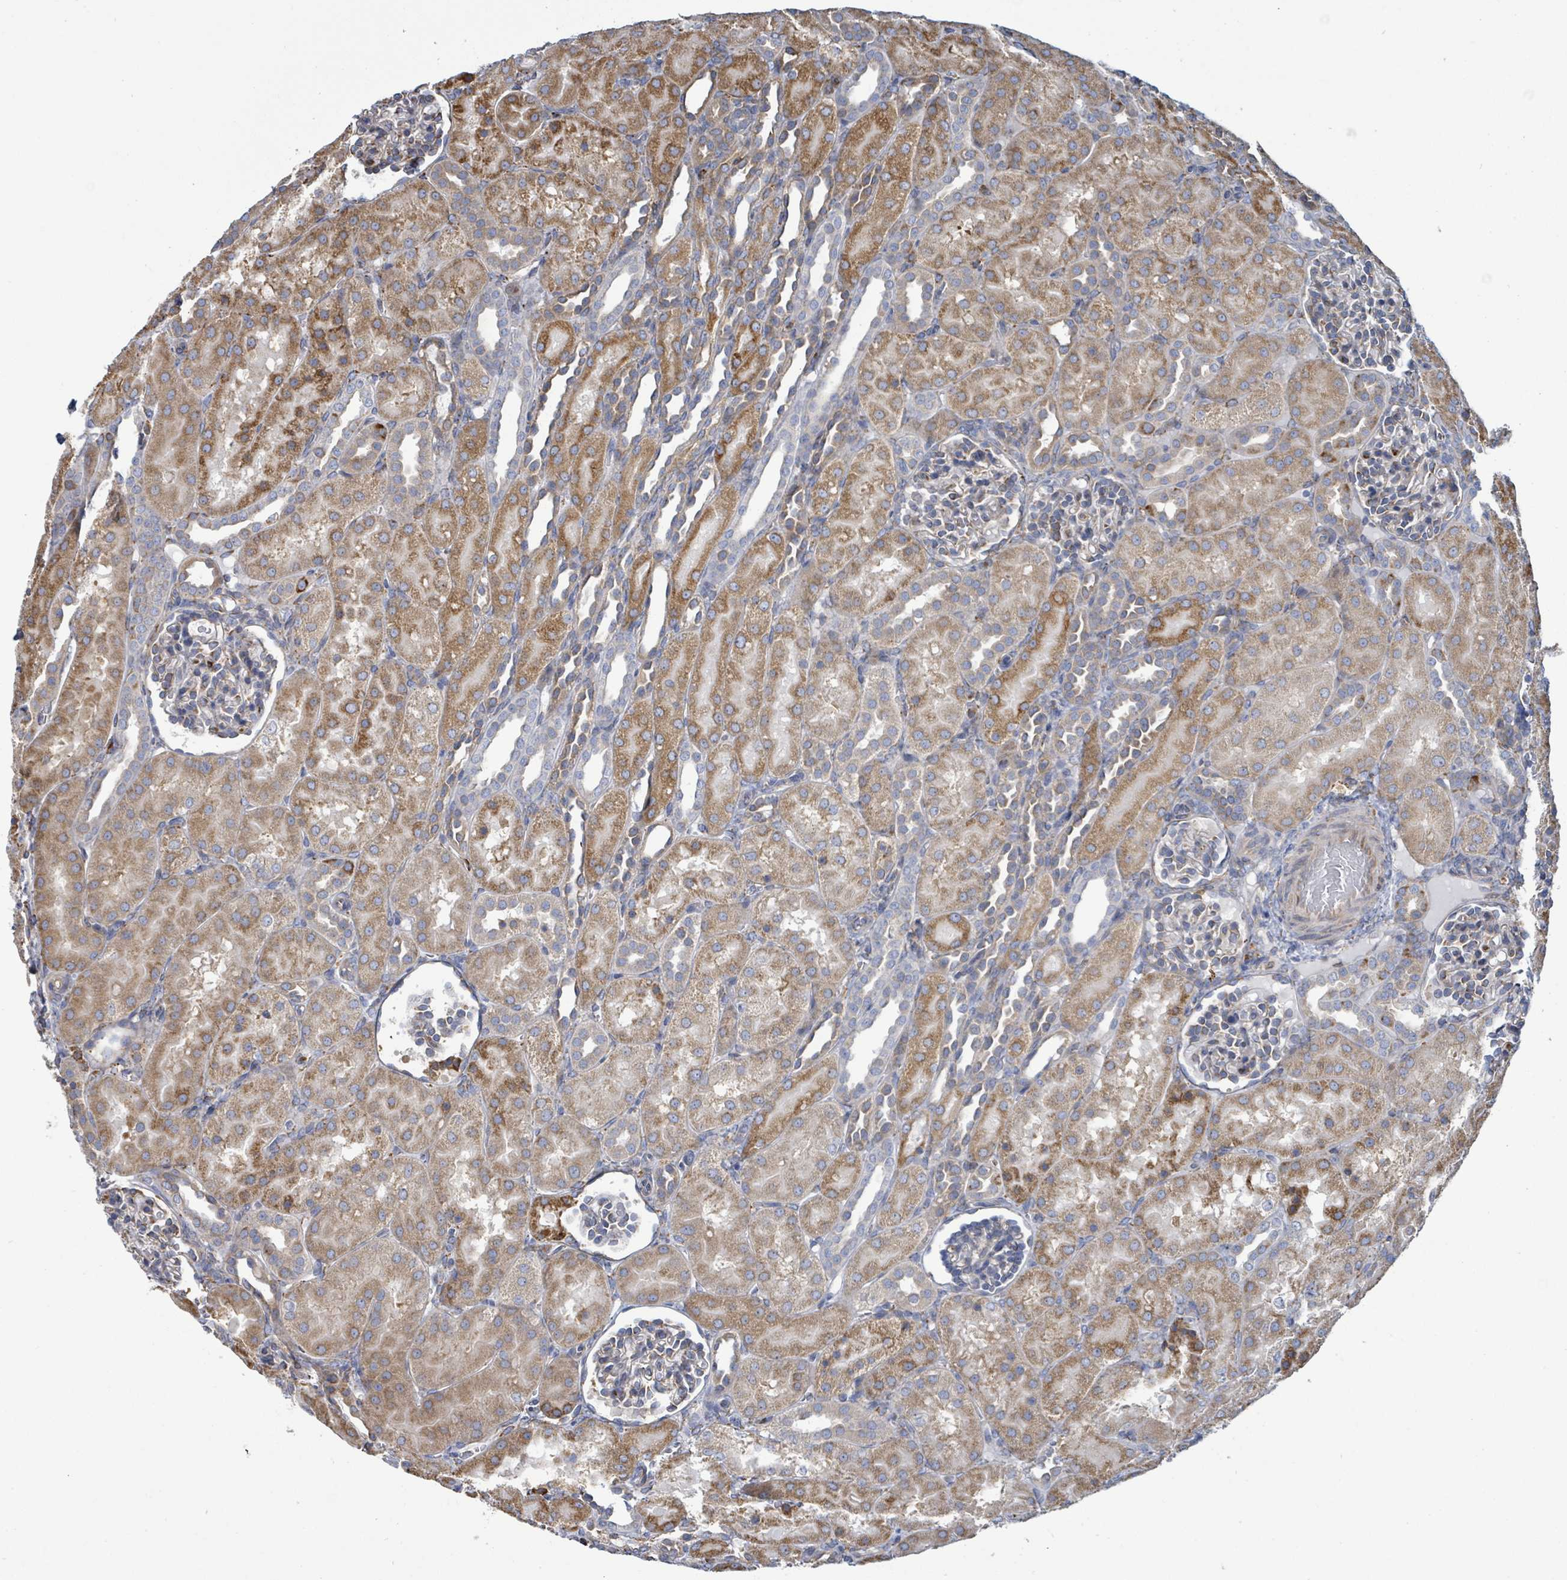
{"staining": {"intensity": "moderate", "quantity": "25%-75%", "location": "cytoplasmic/membranous"}, "tissue": "kidney", "cell_type": "Cells in glomeruli", "image_type": "normal", "snomed": [{"axis": "morphology", "description": "Normal tissue, NOS"}, {"axis": "topography", "description": "Kidney"}], "caption": "Approximately 25%-75% of cells in glomeruli in benign kidney reveal moderate cytoplasmic/membranous protein staining as visualized by brown immunohistochemical staining.", "gene": "RFPL4AL1", "patient": {"sex": "male", "age": 1}}